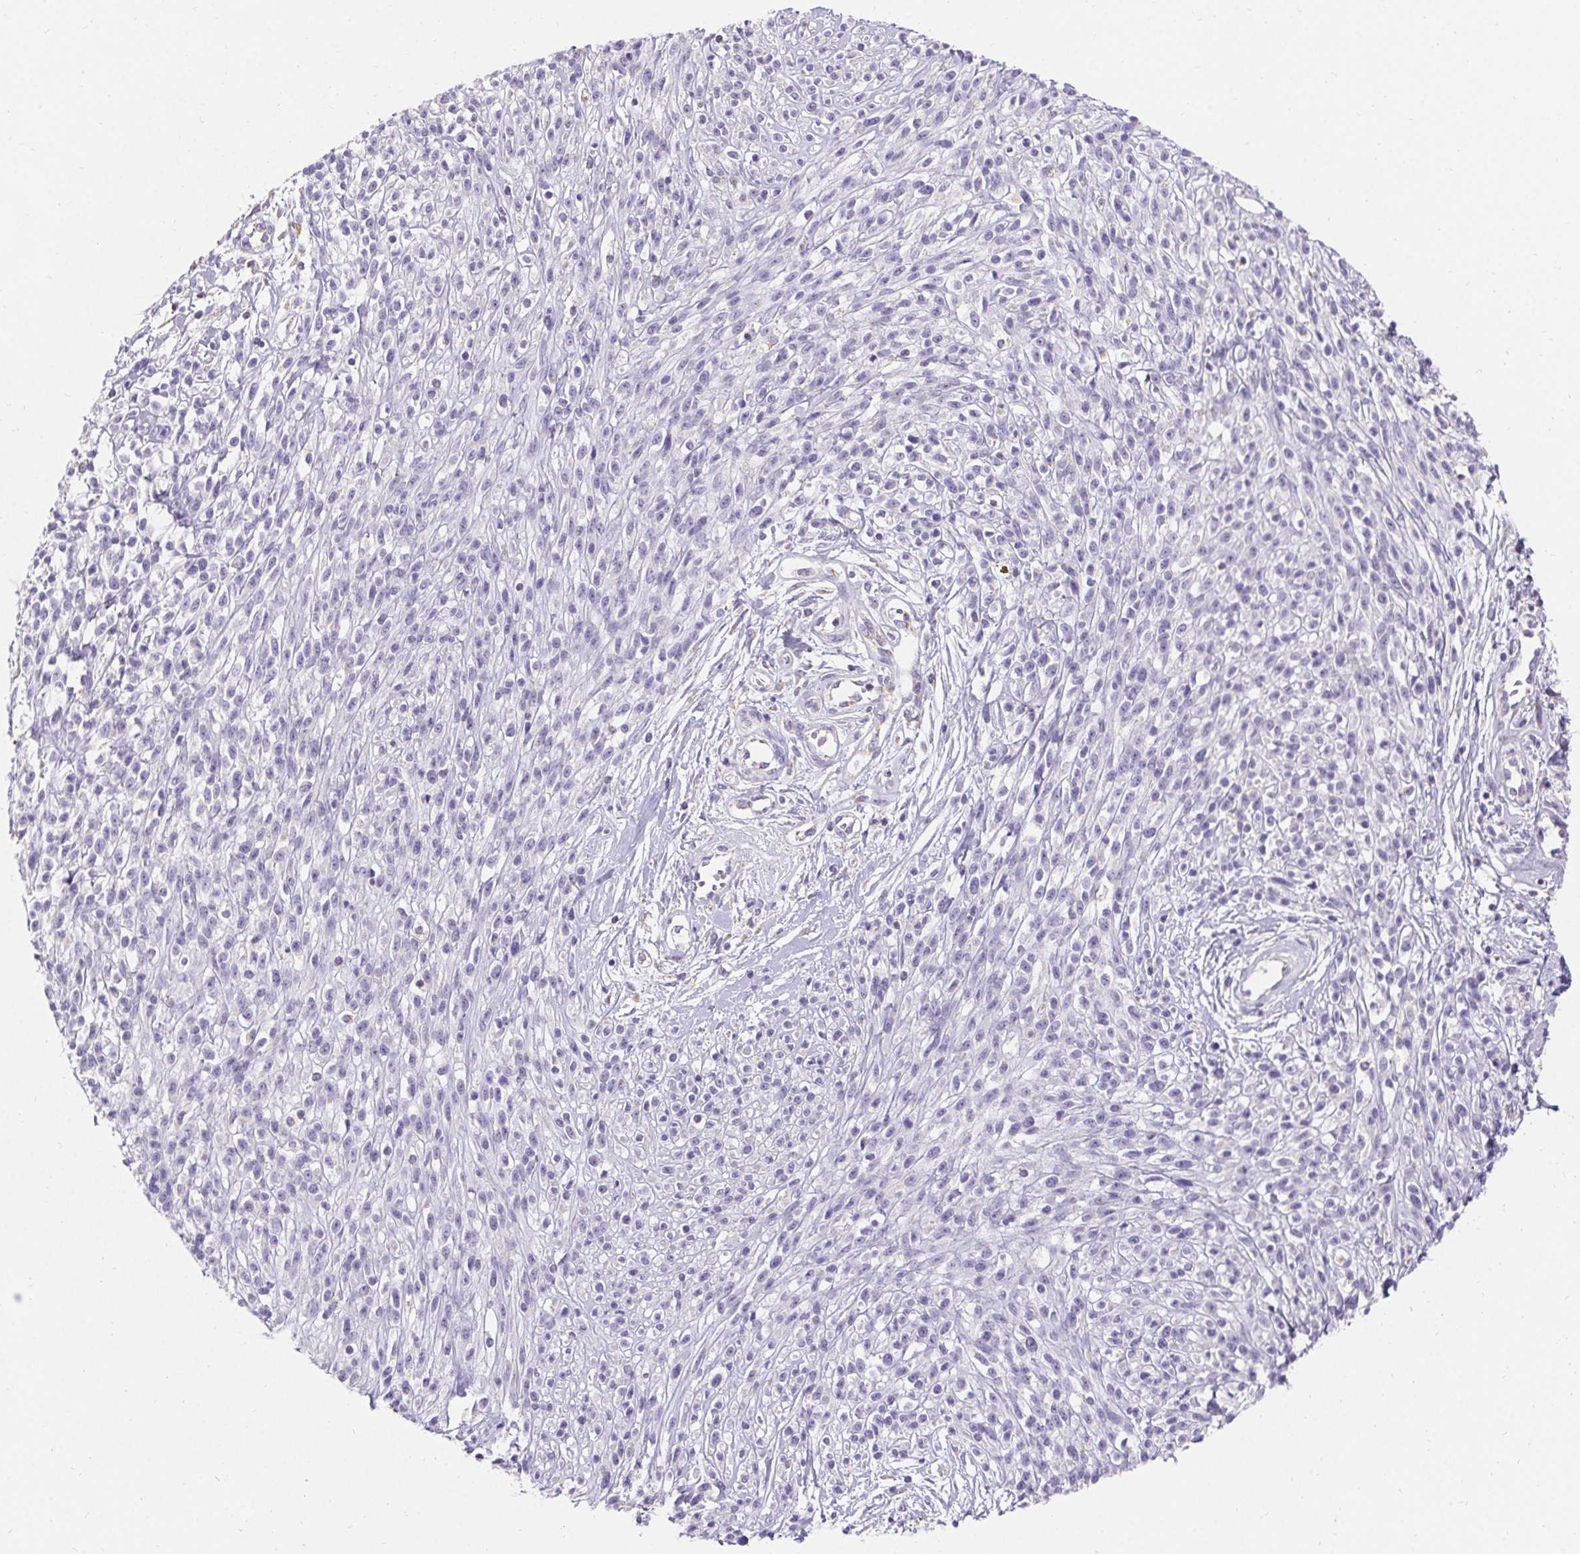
{"staining": {"intensity": "negative", "quantity": "none", "location": "none"}, "tissue": "melanoma", "cell_type": "Tumor cells", "image_type": "cancer", "snomed": [{"axis": "morphology", "description": "Malignant melanoma, NOS"}, {"axis": "topography", "description": "Skin"}, {"axis": "topography", "description": "Skin of trunk"}], "caption": "IHC of malignant melanoma demonstrates no staining in tumor cells.", "gene": "ASGR2", "patient": {"sex": "male", "age": 74}}